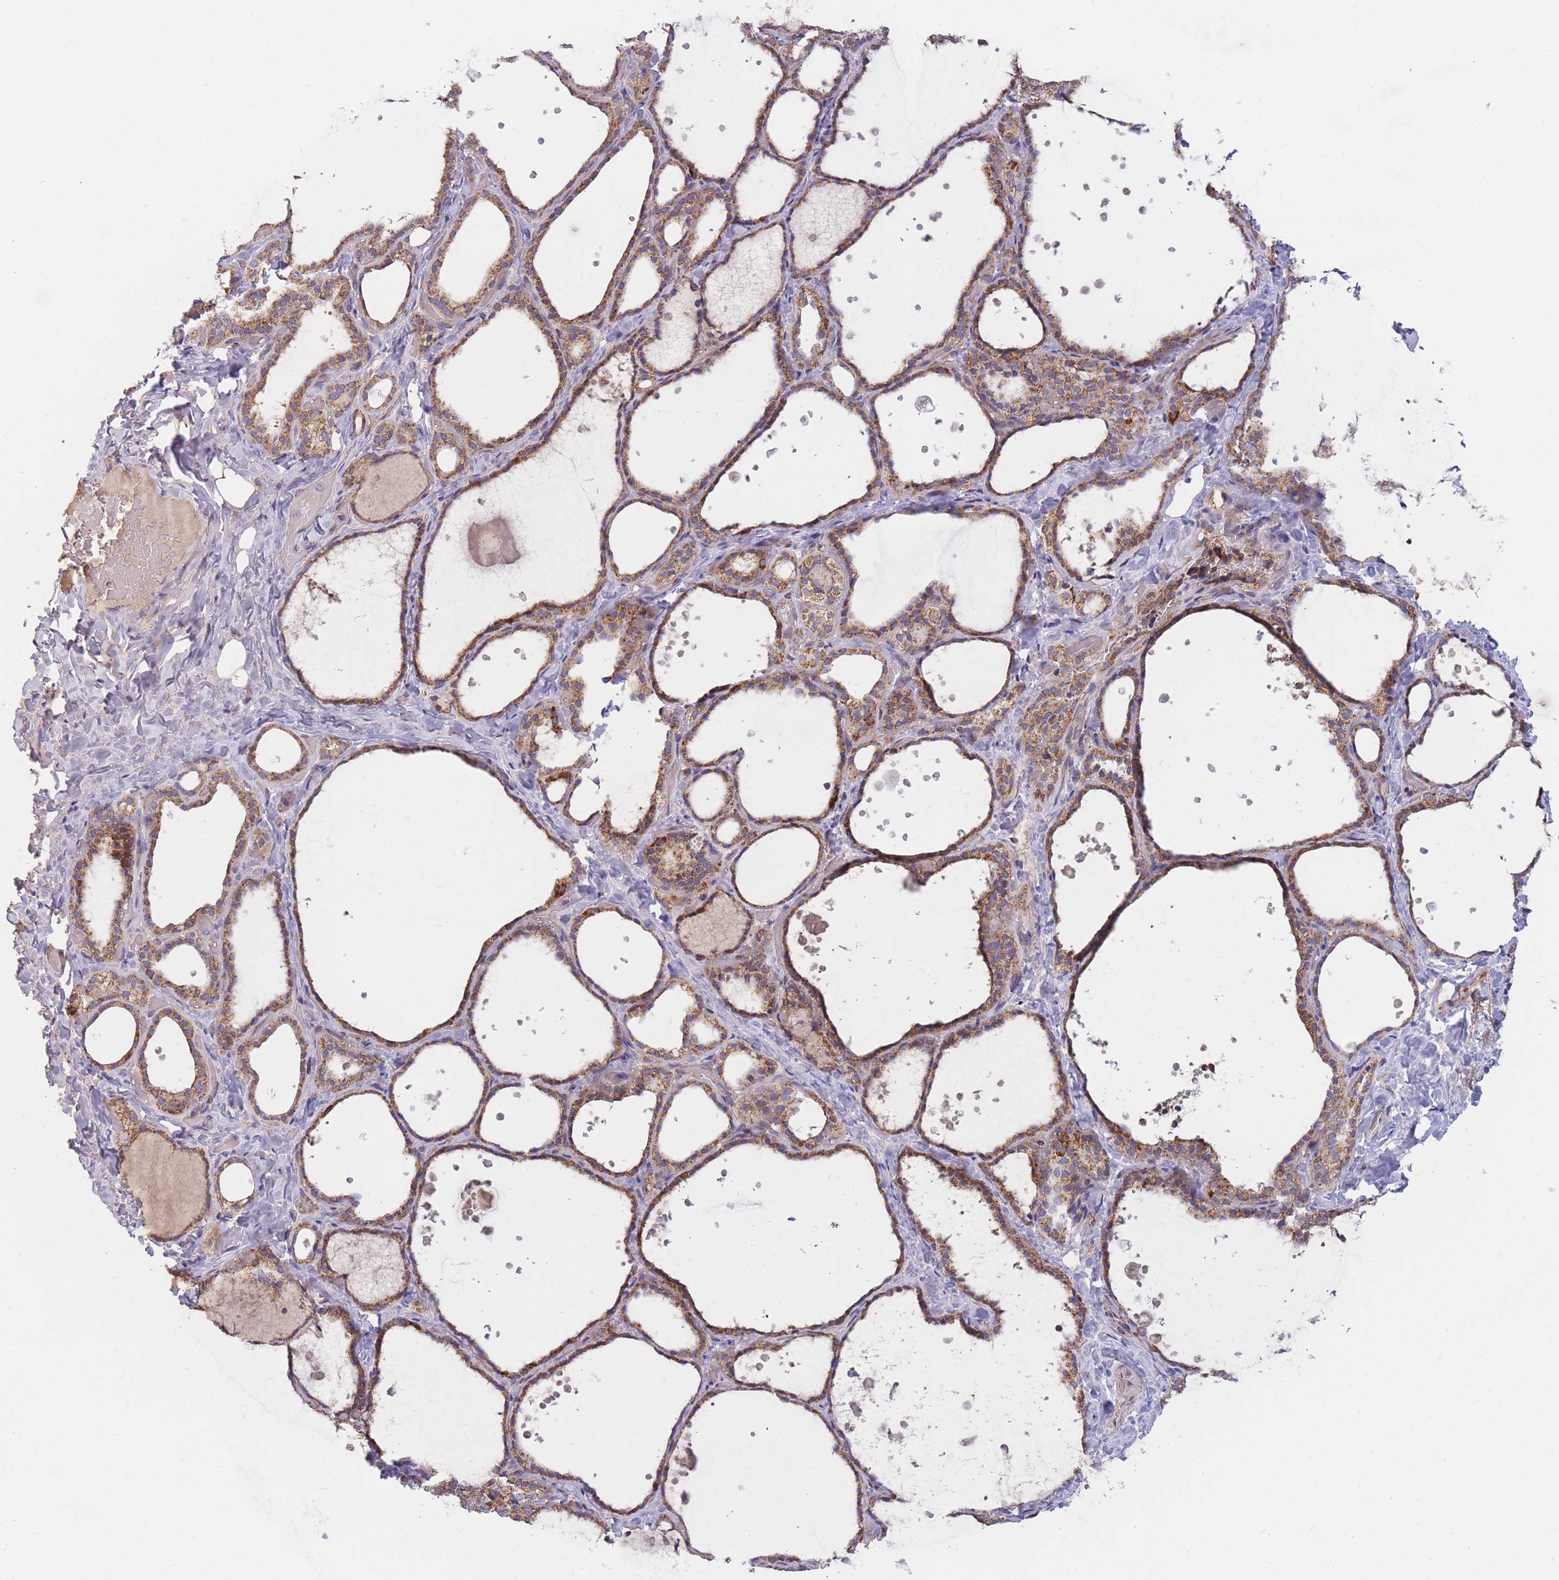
{"staining": {"intensity": "strong", "quantity": ">75%", "location": "cytoplasmic/membranous"}, "tissue": "thyroid gland", "cell_type": "Glandular cells", "image_type": "normal", "snomed": [{"axis": "morphology", "description": "Normal tissue, NOS"}, {"axis": "topography", "description": "Thyroid gland"}], "caption": "DAB immunohistochemical staining of benign thyroid gland displays strong cytoplasmic/membranous protein staining in approximately >75% of glandular cells.", "gene": "PTPMT1", "patient": {"sex": "female", "age": 44}}